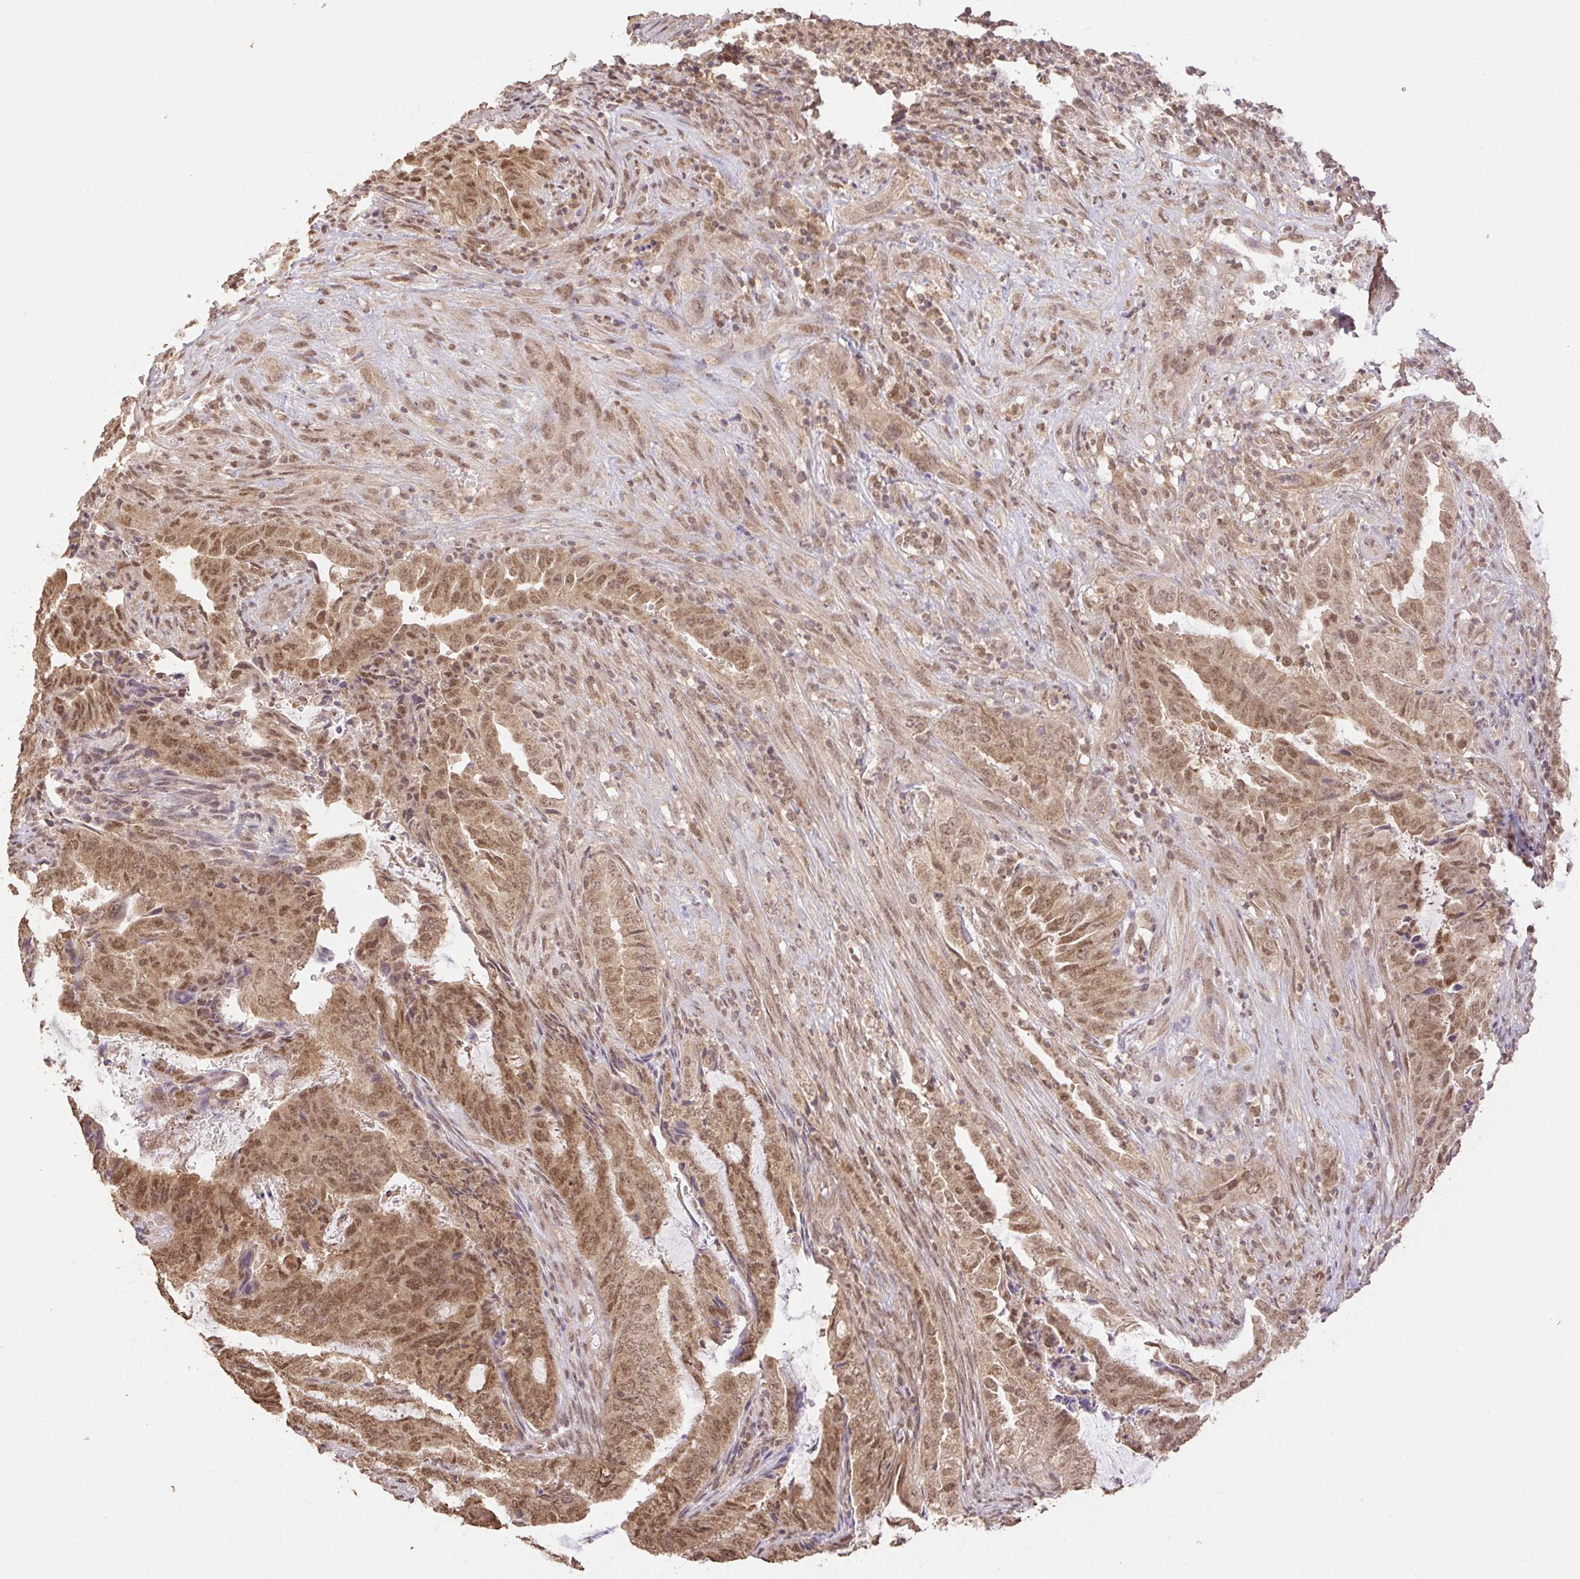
{"staining": {"intensity": "moderate", "quantity": ">75%", "location": "cytoplasmic/membranous,nuclear"}, "tissue": "endometrial cancer", "cell_type": "Tumor cells", "image_type": "cancer", "snomed": [{"axis": "morphology", "description": "Adenocarcinoma, NOS"}, {"axis": "topography", "description": "Endometrium"}], "caption": "About >75% of tumor cells in adenocarcinoma (endometrial) reveal moderate cytoplasmic/membranous and nuclear protein positivity as visualized by brown immunohistochemical staining.", "gene": "VPS25", "patient": {"sex": "female", "age": 51}}